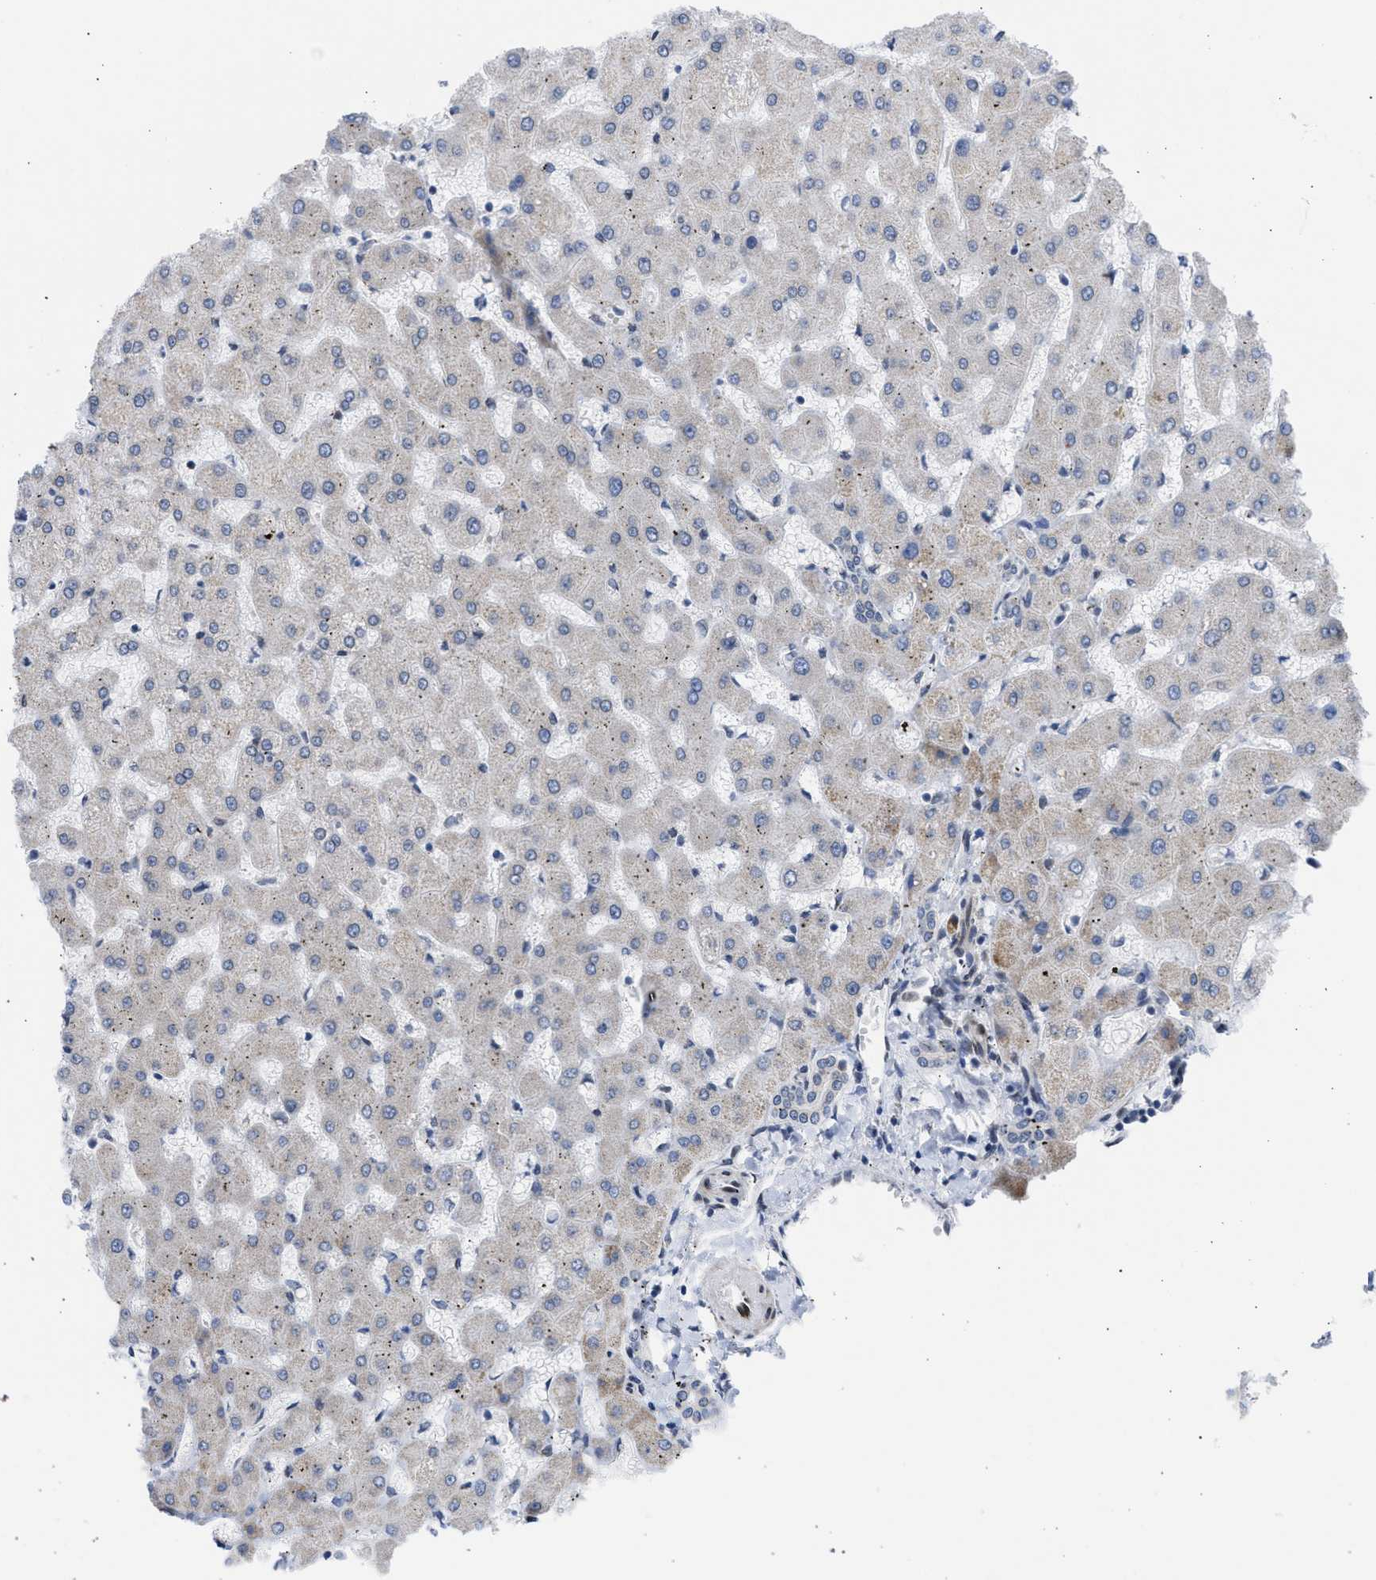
{"staining": {"intensity": "negative", "quantity": "none", "location": "none"}, "tissue": "liver", "cell_type": "Cholangiocytes", "image_type": "normal", "snomed": [{"axis": "morphology", "description": "Normal tissue, NOS"}, {"axis": "topography", "description": "Liver"}], "caption": "IHC of unremarkable human liver exhibits no expression in cholangiocytes. (Stains: DAB (3,3'-diaminobenzidine) immunohistochemistry (IHC) with hematoxylin counter stain, Microscopy: brightfield microscopy at high magnification).", "gene": "NUP35", "patient": {"sex": "female", "age": 63}}